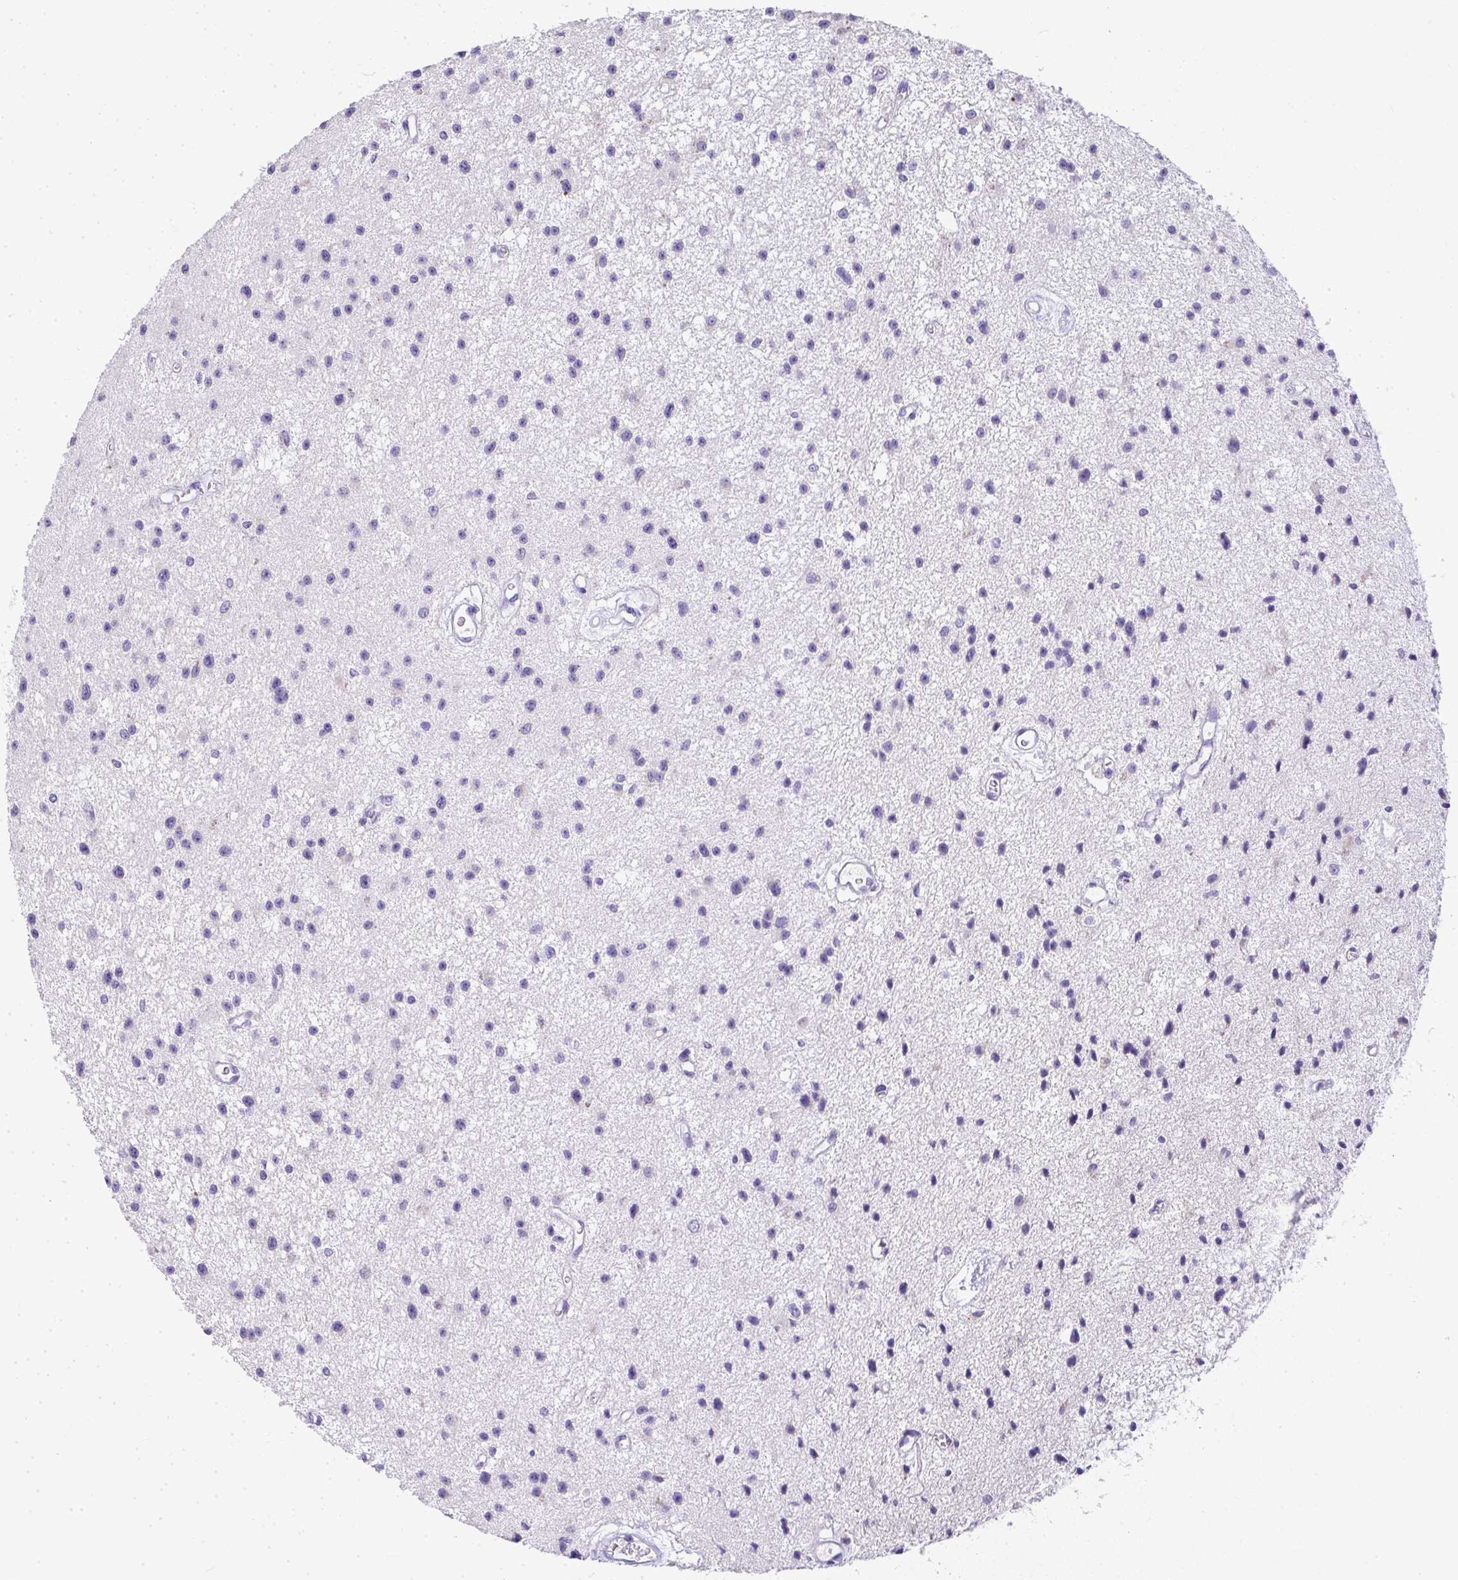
{"staining": {"intensity": "negative", "quantity": "none", "location": "none"}, "tissue": "glioma", "cell_type": "Tumor cells", "image_type": "cancer", "snomed": [{"axis": "morphology", "description": "Glioma, malignant, Low grade"}, {"axis": "topography", "description": "Brain"}], "caption": "The image reveals no staining of tumor cells in glioma.", "gene": "ADRA2C", "patient": {"sex": "male", "age": 43}}